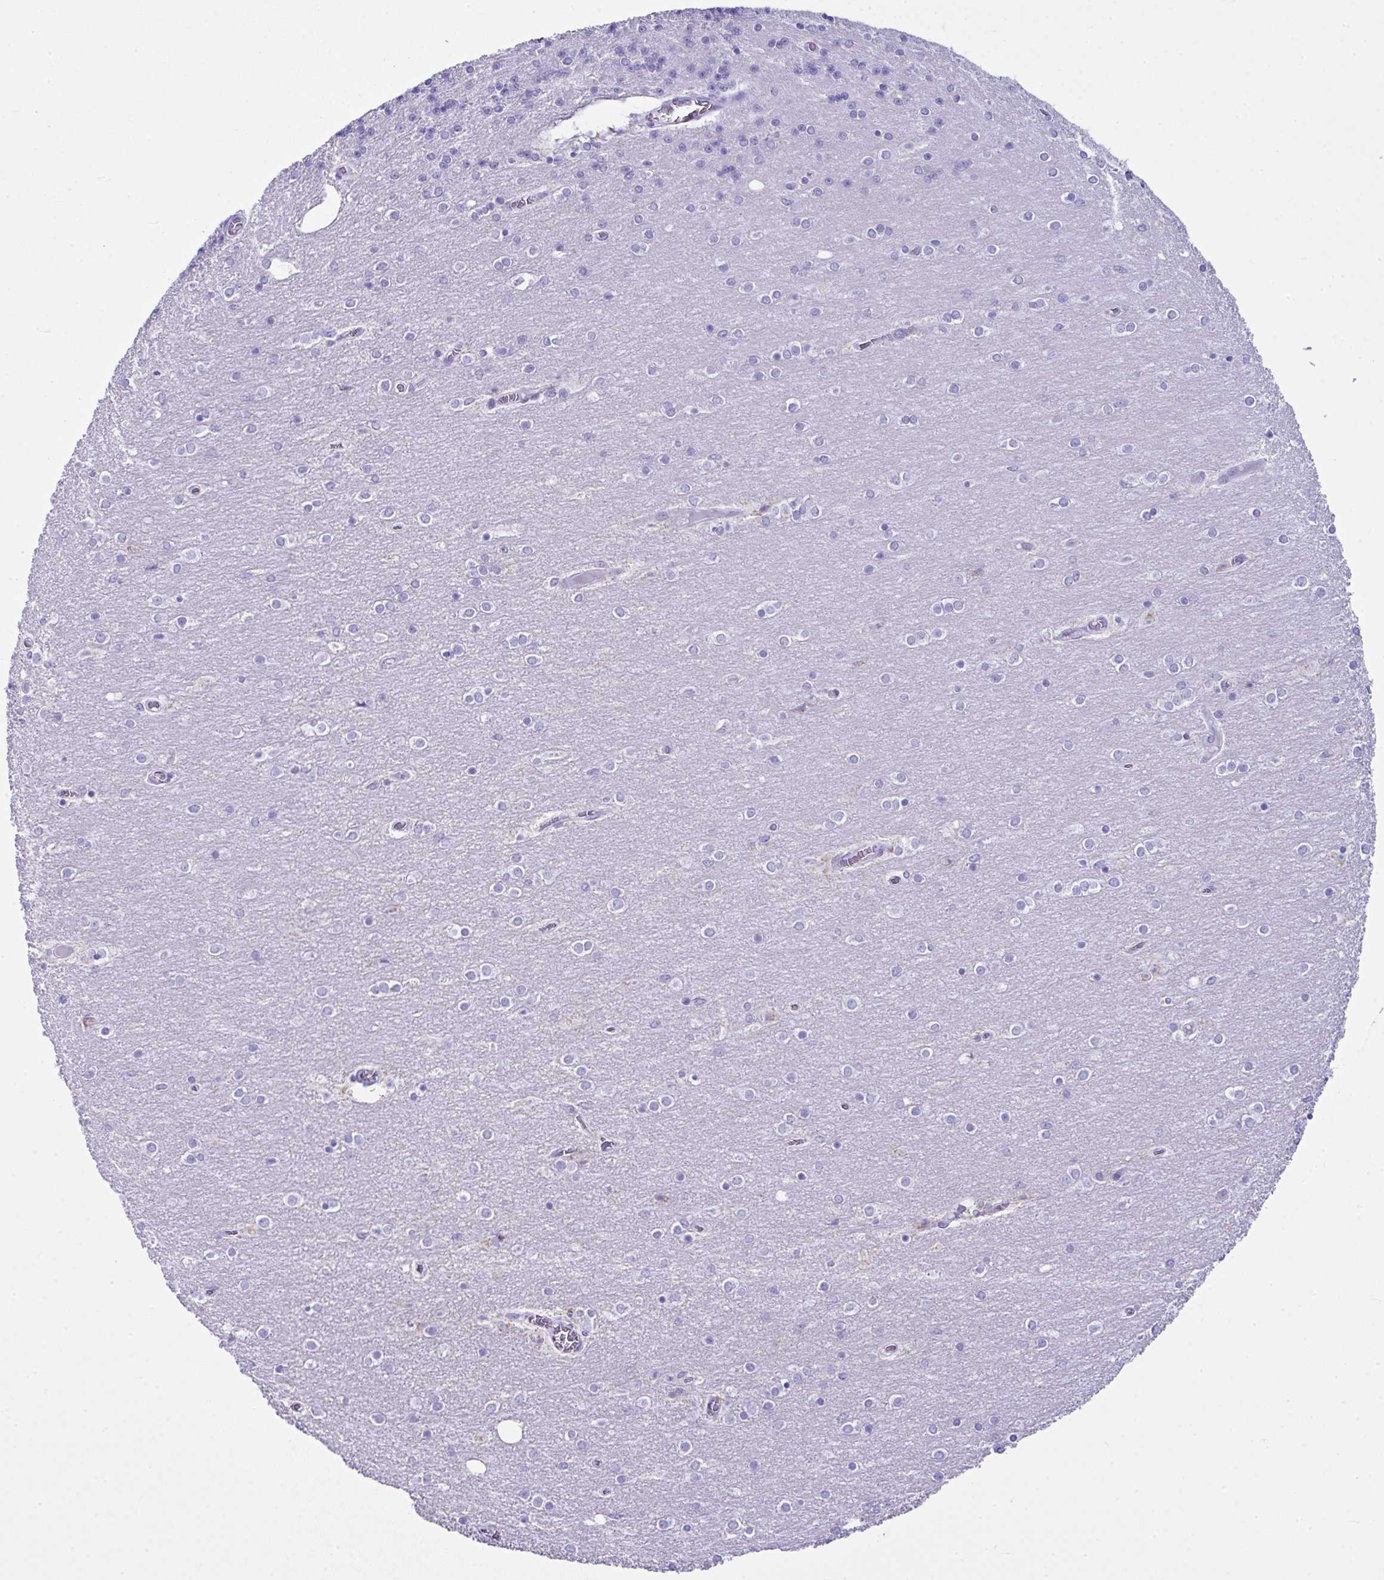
{"staining": {"intensity": "negative", "quantity": "none", "location": "none"}, "tissue": "cerebellum", "cell_type": "Cells in granular layer", "image_type": "normal", "snomed": [{"axis": "morphology", "description": "Normal tissue, NOS"}, {"axis": "topography", "description": "Cerebellum"}], "caption": "Cells in granular layer show no significant protein positivity in normal cerebellum.", "gene": "LGALS4", "patient": {"sex": "female", "age": 54}}